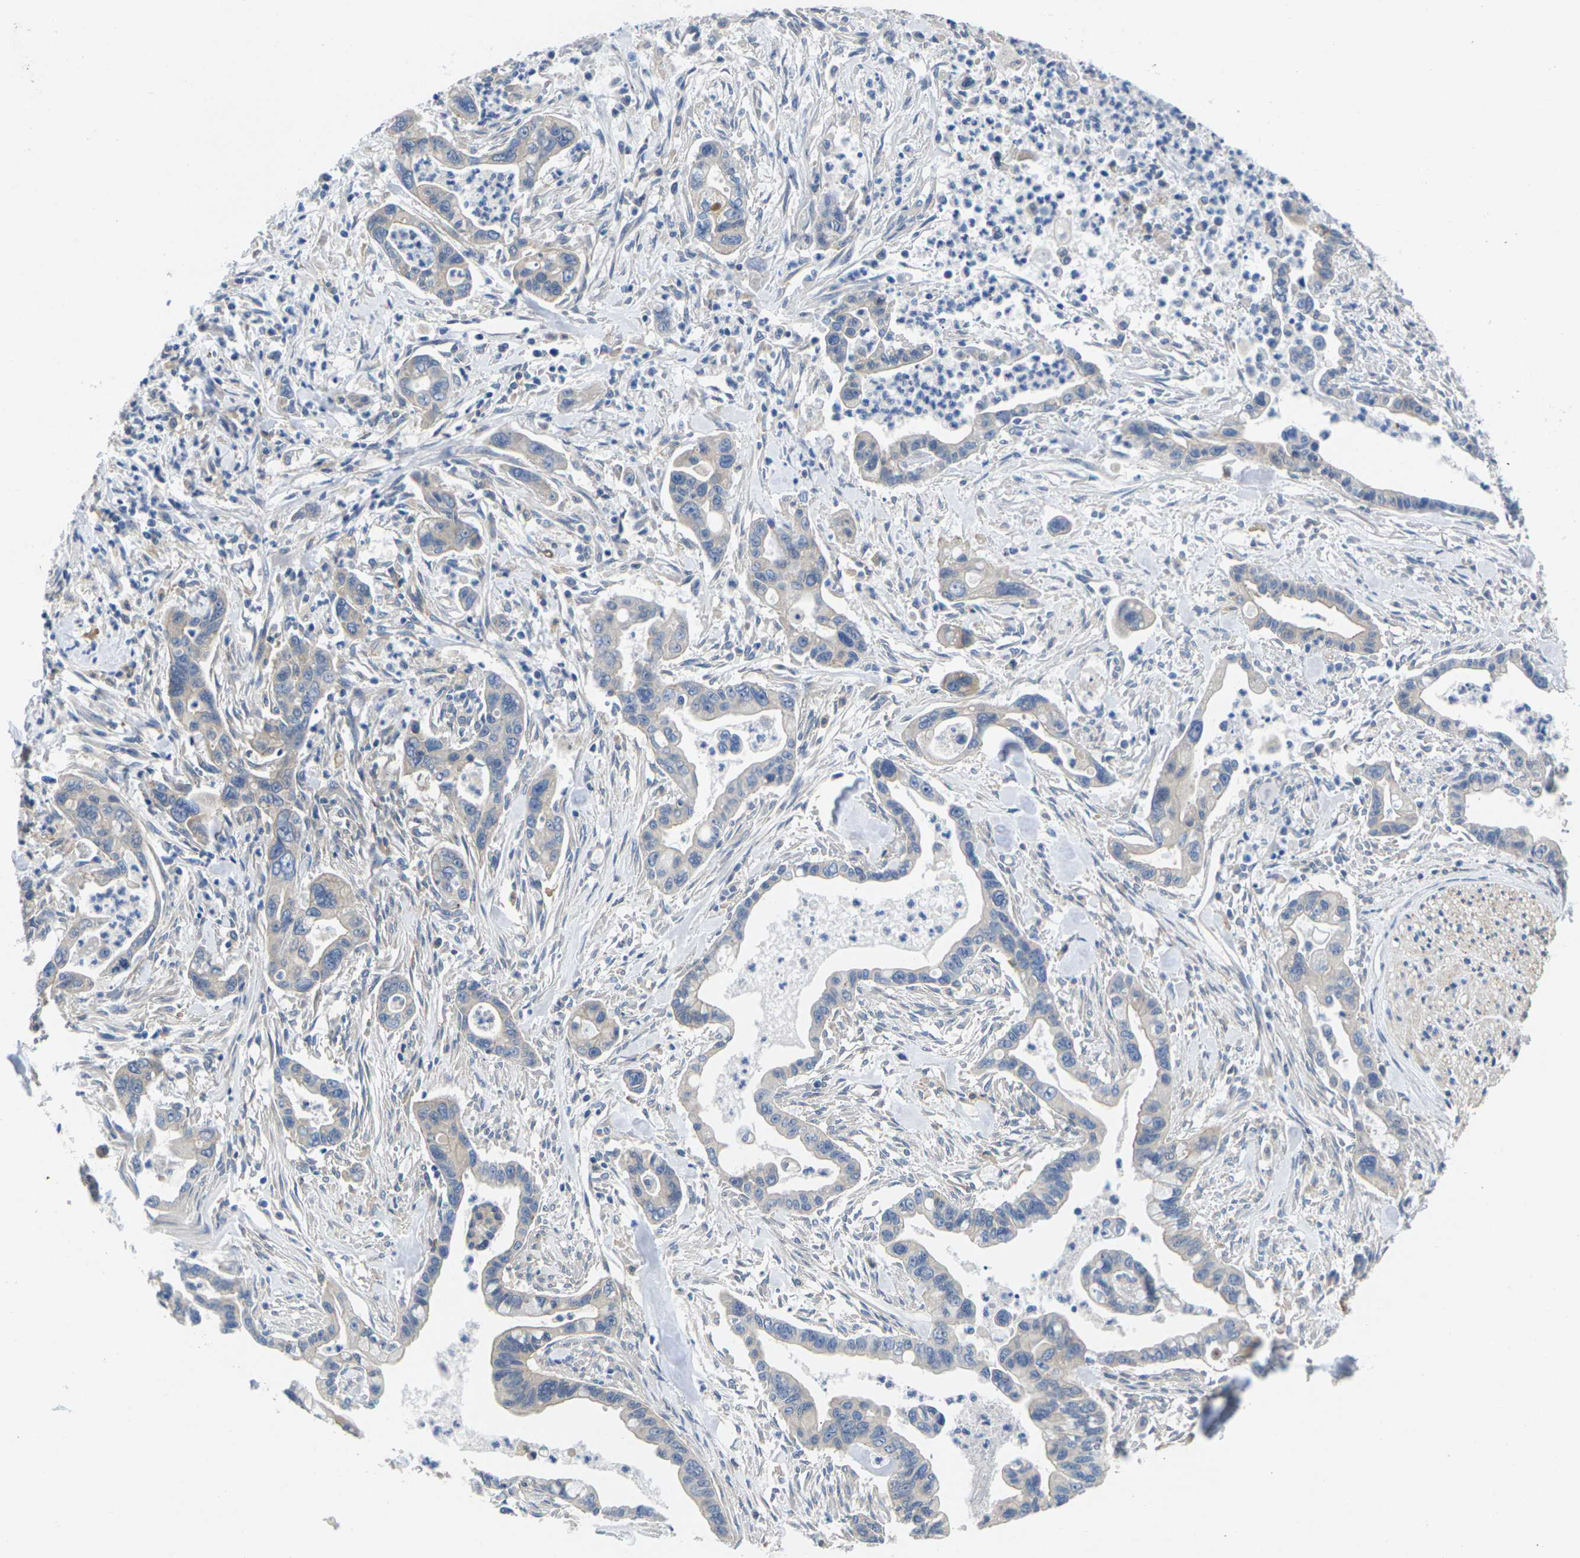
{"staining": {"intensity": "weak", "quantity": "<25%", "location": "cytoplasmic/membranous"}, "tissue": "pancreatic cancer", "cell_type": "Tumor cells", "image_type": "cancer", "snomed": [{"axis": "morphology", "description": "Adenocarcinoma, NOS"}, {"axis": "topography", "description": "Pancreas"}], "caption": "Immunohistochemistry image of neoplastic tissue: adenocarcinoma (pancreatic) stained with DAB (3,3'-diaminobenzidine) shows no significant protein expression in tumor cells. Brightfield microscopy of immunohistochemistry stained with DAB (brown) and hematoxylin (blue), captured at high magnification.", "gene": "SCNN1A", "patient": {"sex": "male", "age": 70}}